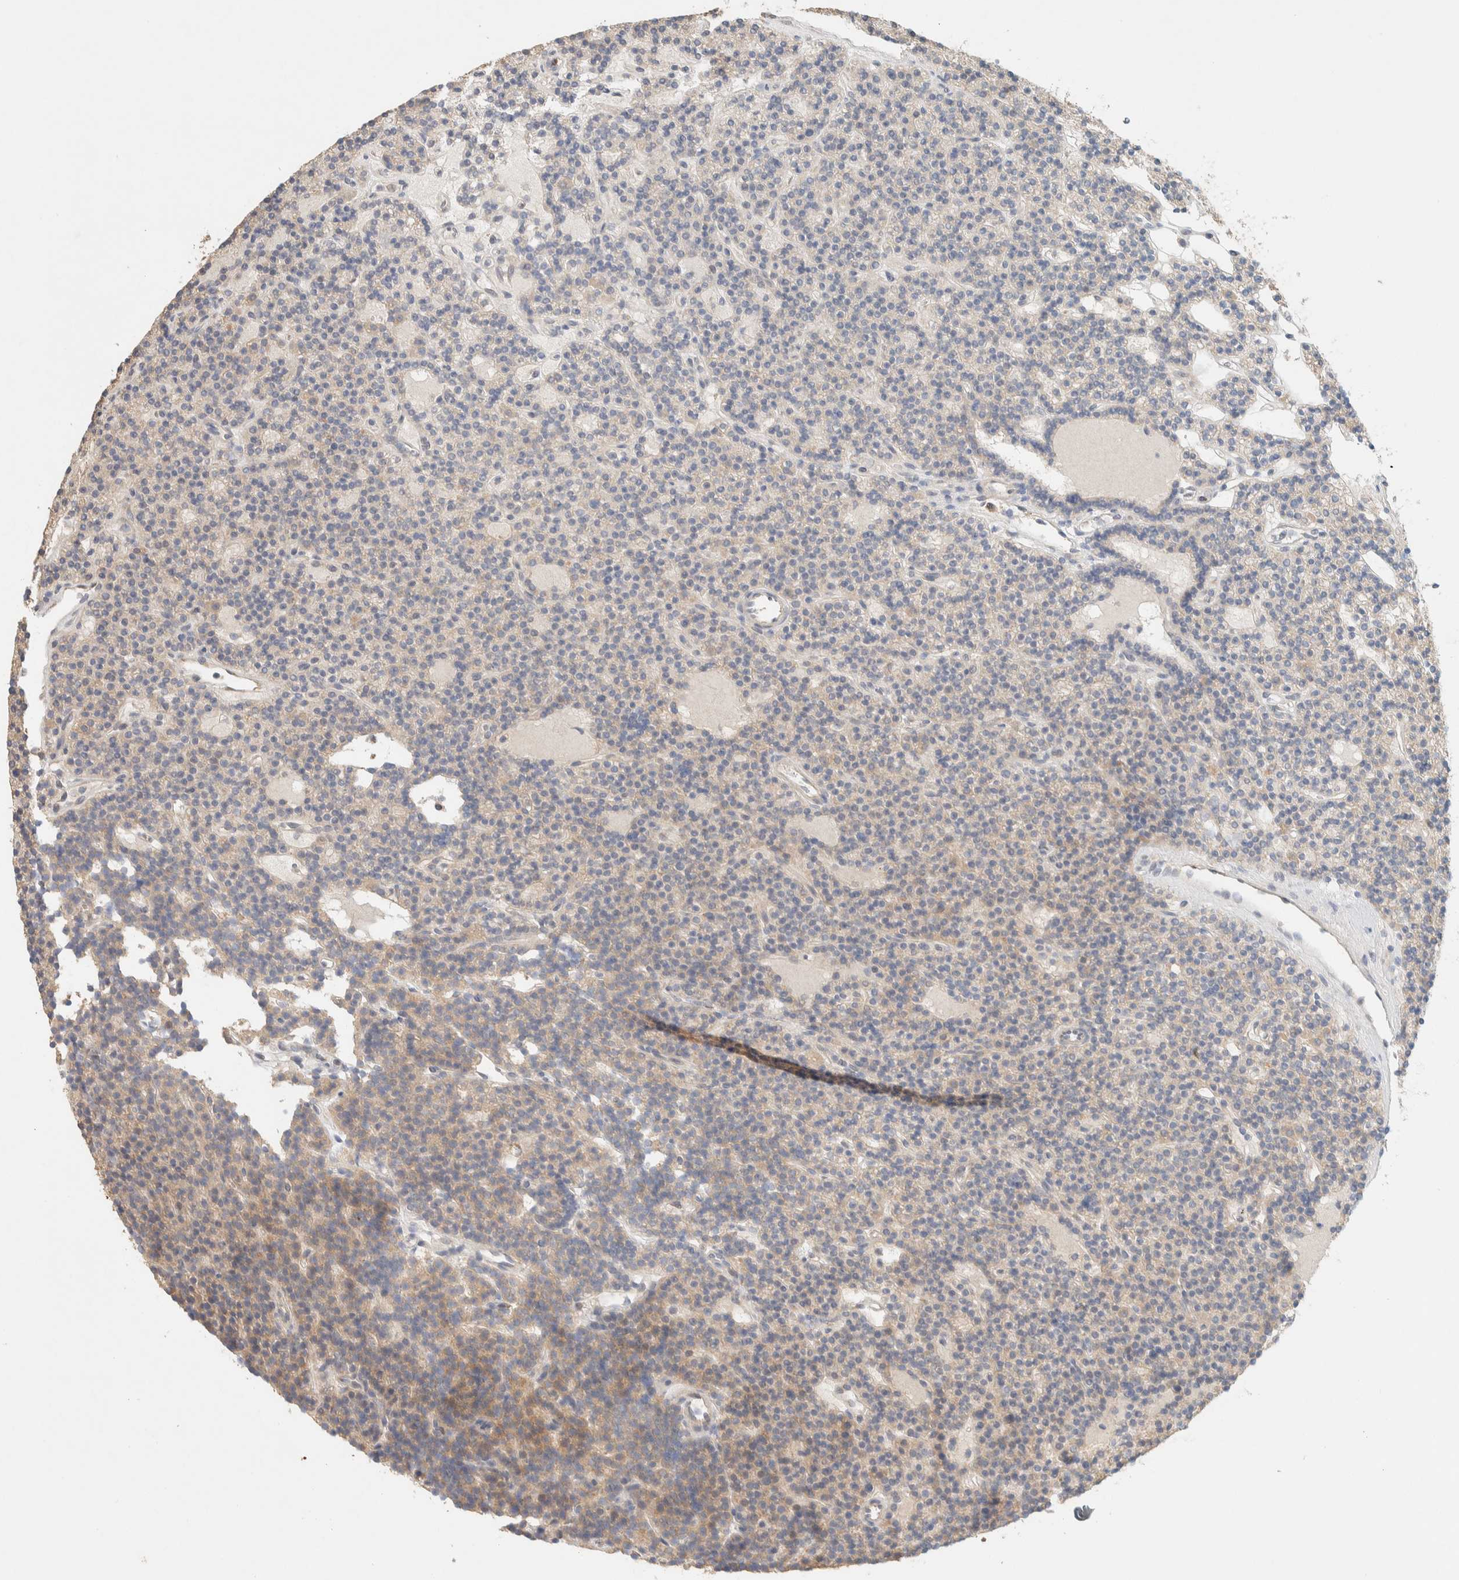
{"staining": {"intensity": "moderate", "quantity": "25%-75%", "location": "cytoplasmic/membranous"}, "tissue": "parathyroid gland", "cell_type": "Glandular cells", "image_type": "normal", "snomed": [{"axis": "morphology", "description": "Normal tissue, NOS"}, {"axis": "topography", "description": "Parathyroid gland"}], "caption": "Brown immunohistochemical staining in benign human parathyroid gland reveals moderate cytoplasmic/membranous staining in about 25%-75% of glandular cells. Nuclei are stained in blue.", "gene": "TTC3", "patient": {"sex": "male", "age": 75}}